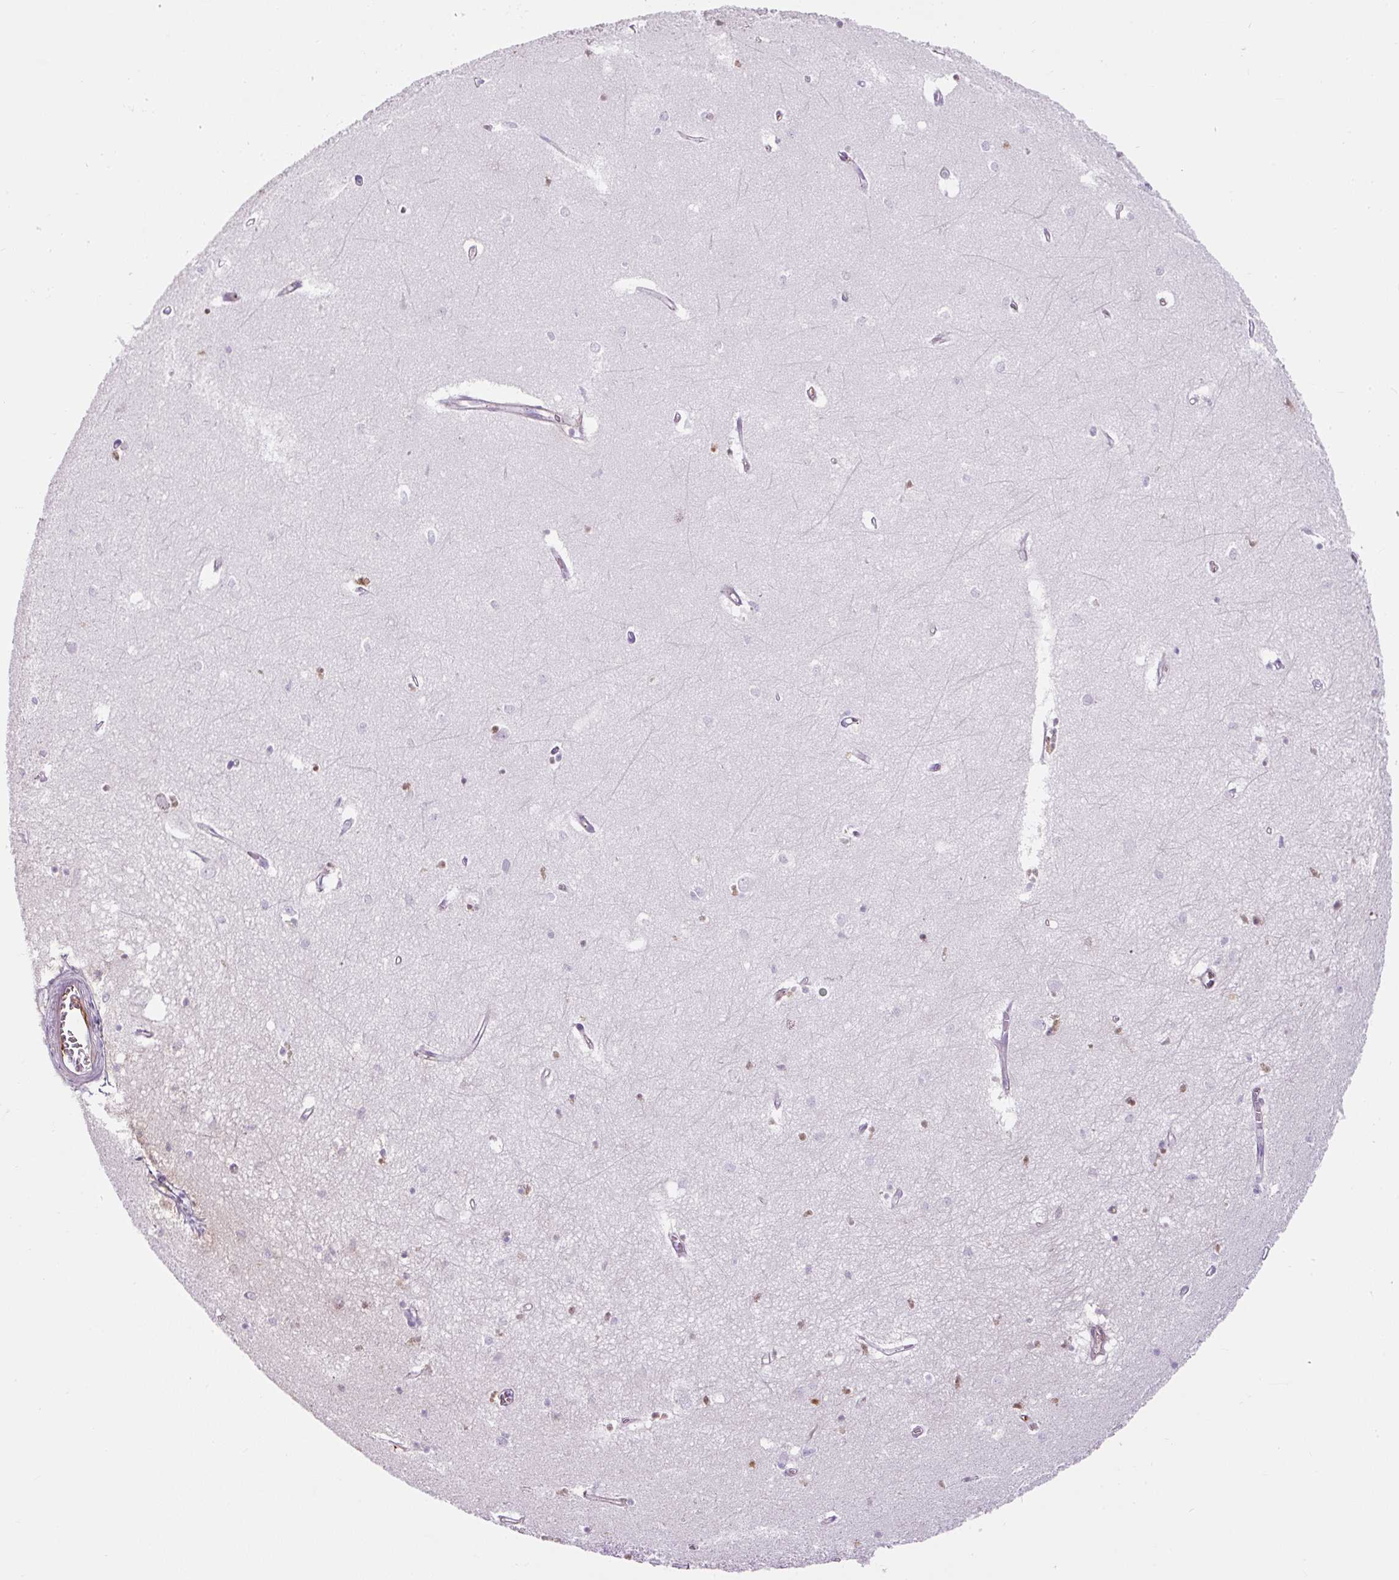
{"staining": {"intensity": "moderate", "quantity": "<25%", "location": "nuclear"}, "tissue": "hippocampus", "cell_type": "Glial cells", "image_type": "normal", "snomed": [{"axis": "morphology", "description": "Normal tissue, NOS"}, {"axis": "topography", "description": "Hippocampus"}], "caption": "Immunohistochemistry (IHC) photomicrograph of unremarkable human hippocampus stained for a protein (brown), which exhibits low levels of moderate nuclear expression in about <25% of glial cells.", "gene": "APOA1", "patient": {"sex": "female", "age": 64}}